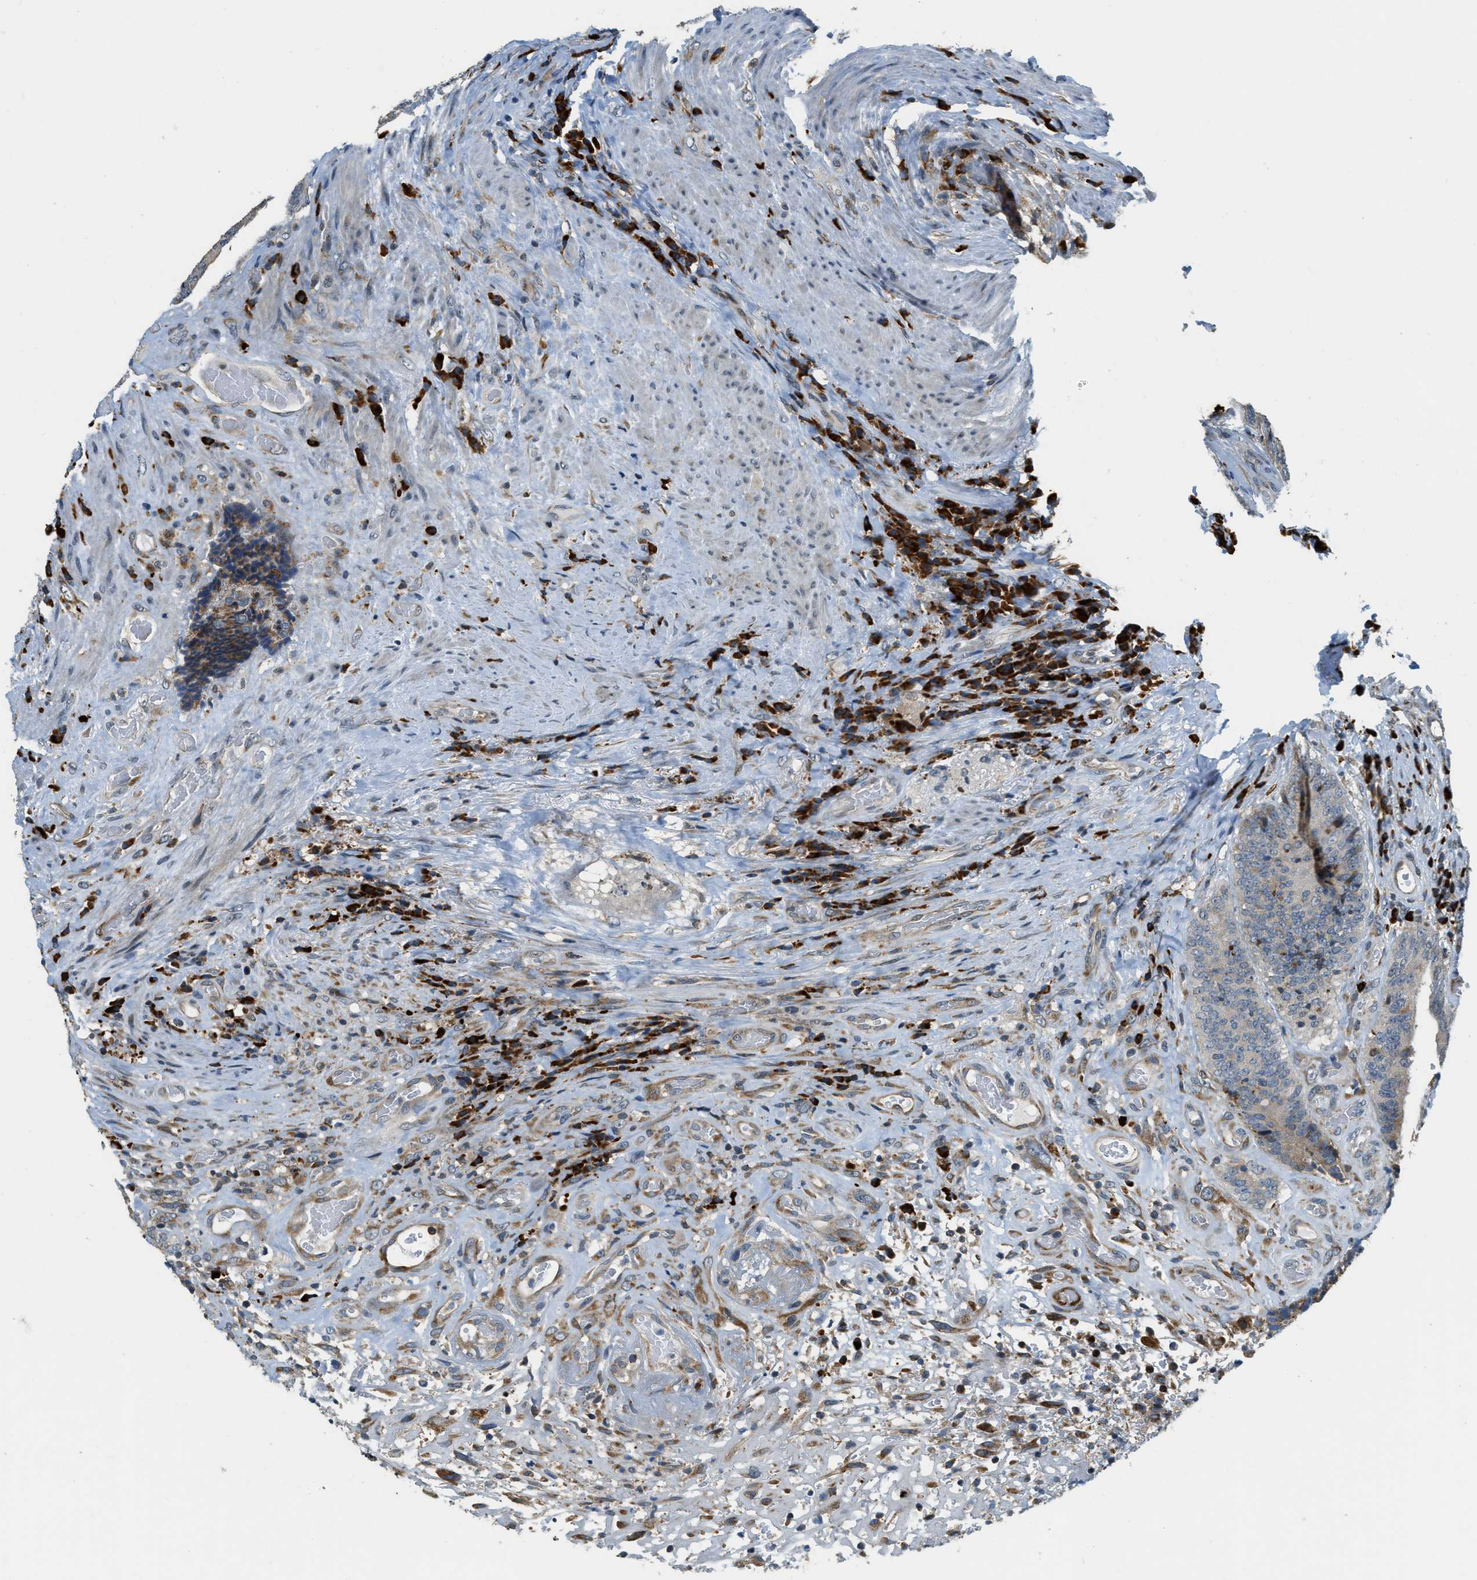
{"staining": {"intensity": "weak", "quantity": "<25%", "location": "cytoplasmic/membranous"}, "tissue": "colorectal cancer", "cell_type": "Tumor cells", "image_type": "cancer", "snomed": [{"axis": "morphology", "description": "Adenocarcinoma, NOS"}, {"axis": "topography", "description": "Rectum"}], "caption": "A photomicrograph of human colorectal cancer is negative for staining in tumor cells.", "gene": "HERC2", "patient": {"sex": "male", "age": 72}}